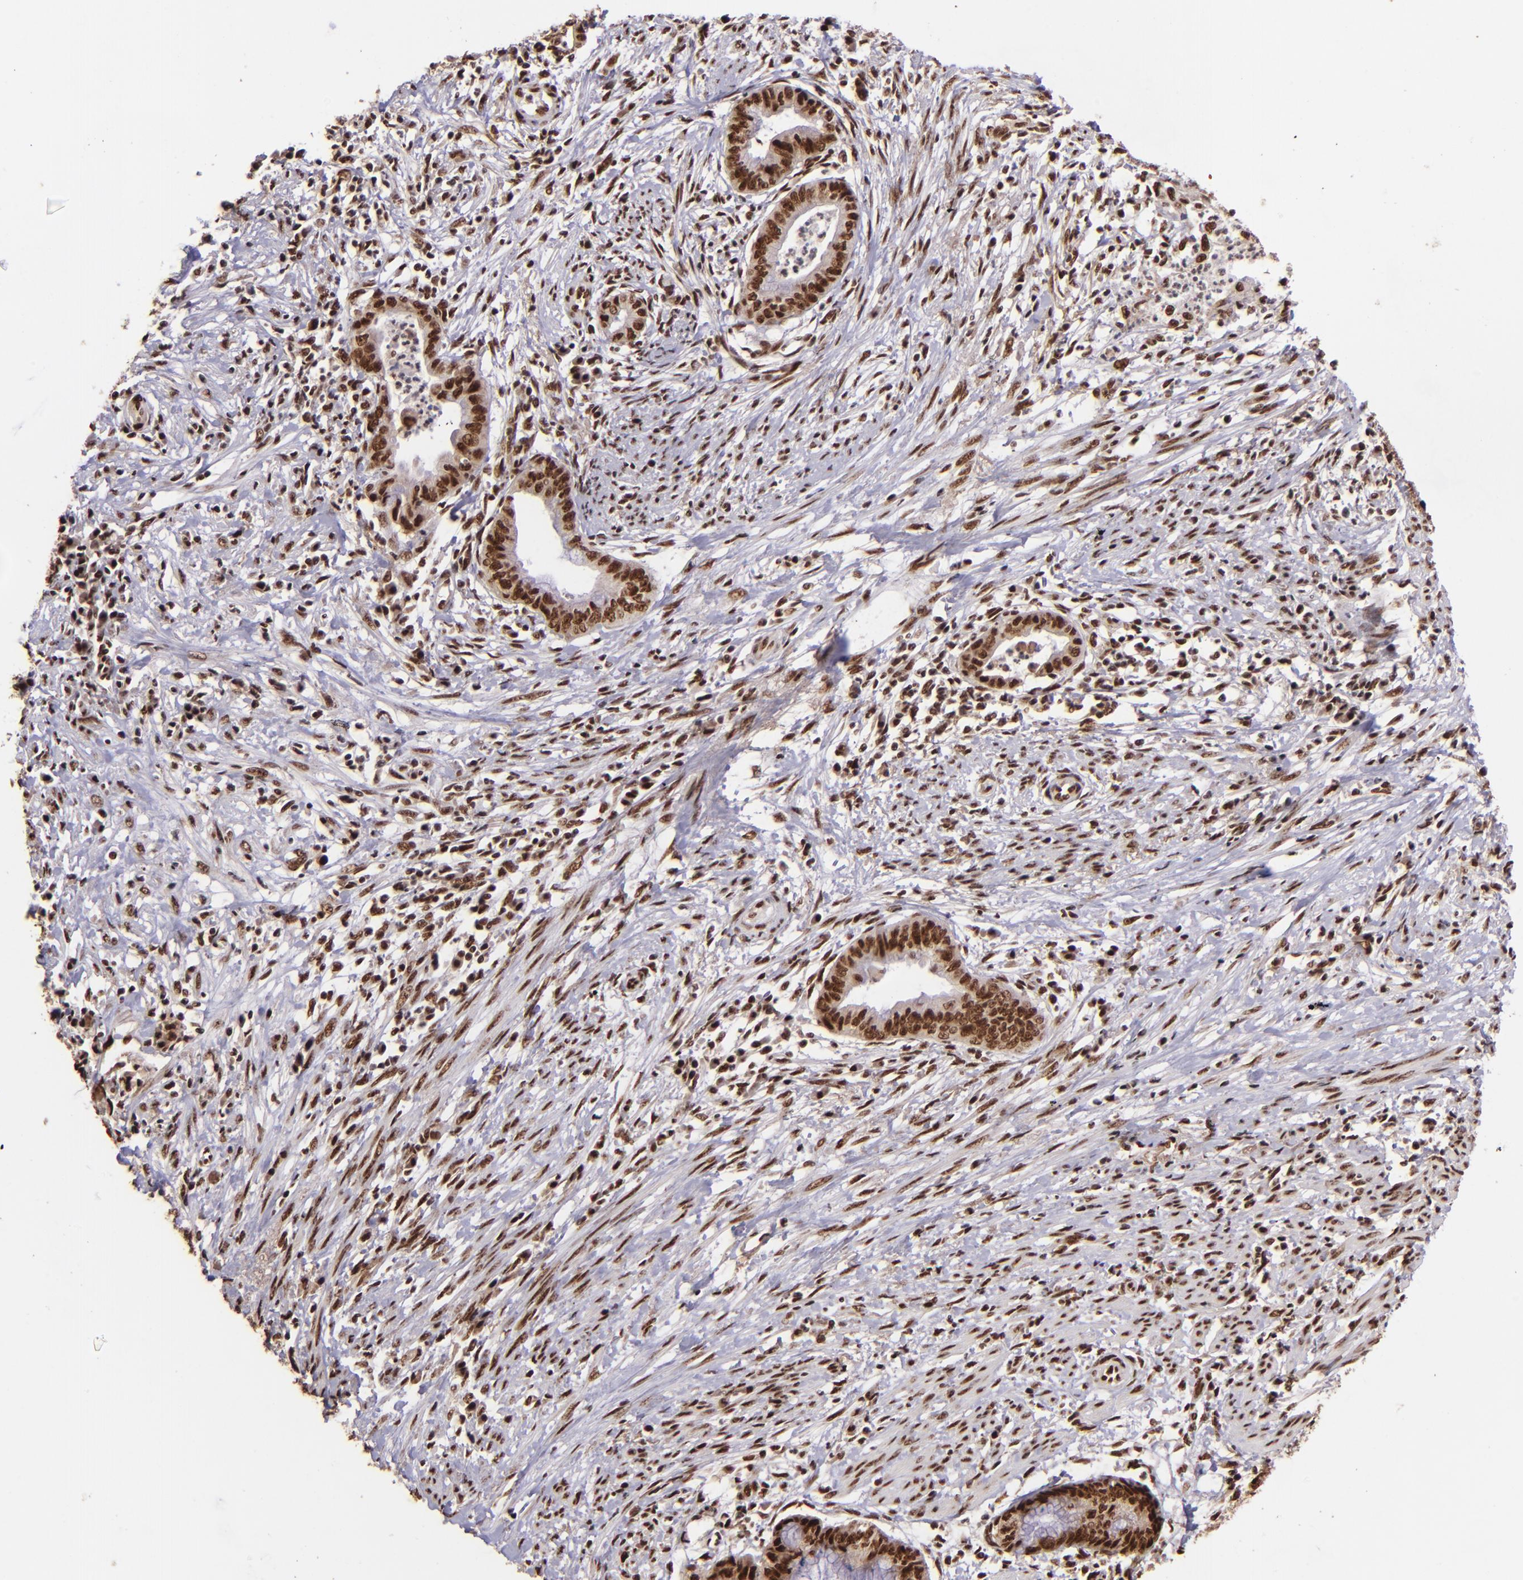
{"staining": {"intensity": "strong", "quantity": ">75%", "location": "nuclear"}, "tissue": "endometrial cancer", "cell_type": "Tumor cells", "image_type": "cancer", "snomed": [{"axis": "morphology", "description": "Necrosis, NOS"}, {"axis": "morphology", "description": "Adenocarcinoma, NOS"}, {"axis": "topography", "description": "Endometrium"}], "caption": "Tumor cells exhibit strong nuclear expression in approximately >75% of cells in endometrial cancer.", "gene": "PQBP1", "patient": {"sex": "female", "age": 79}}